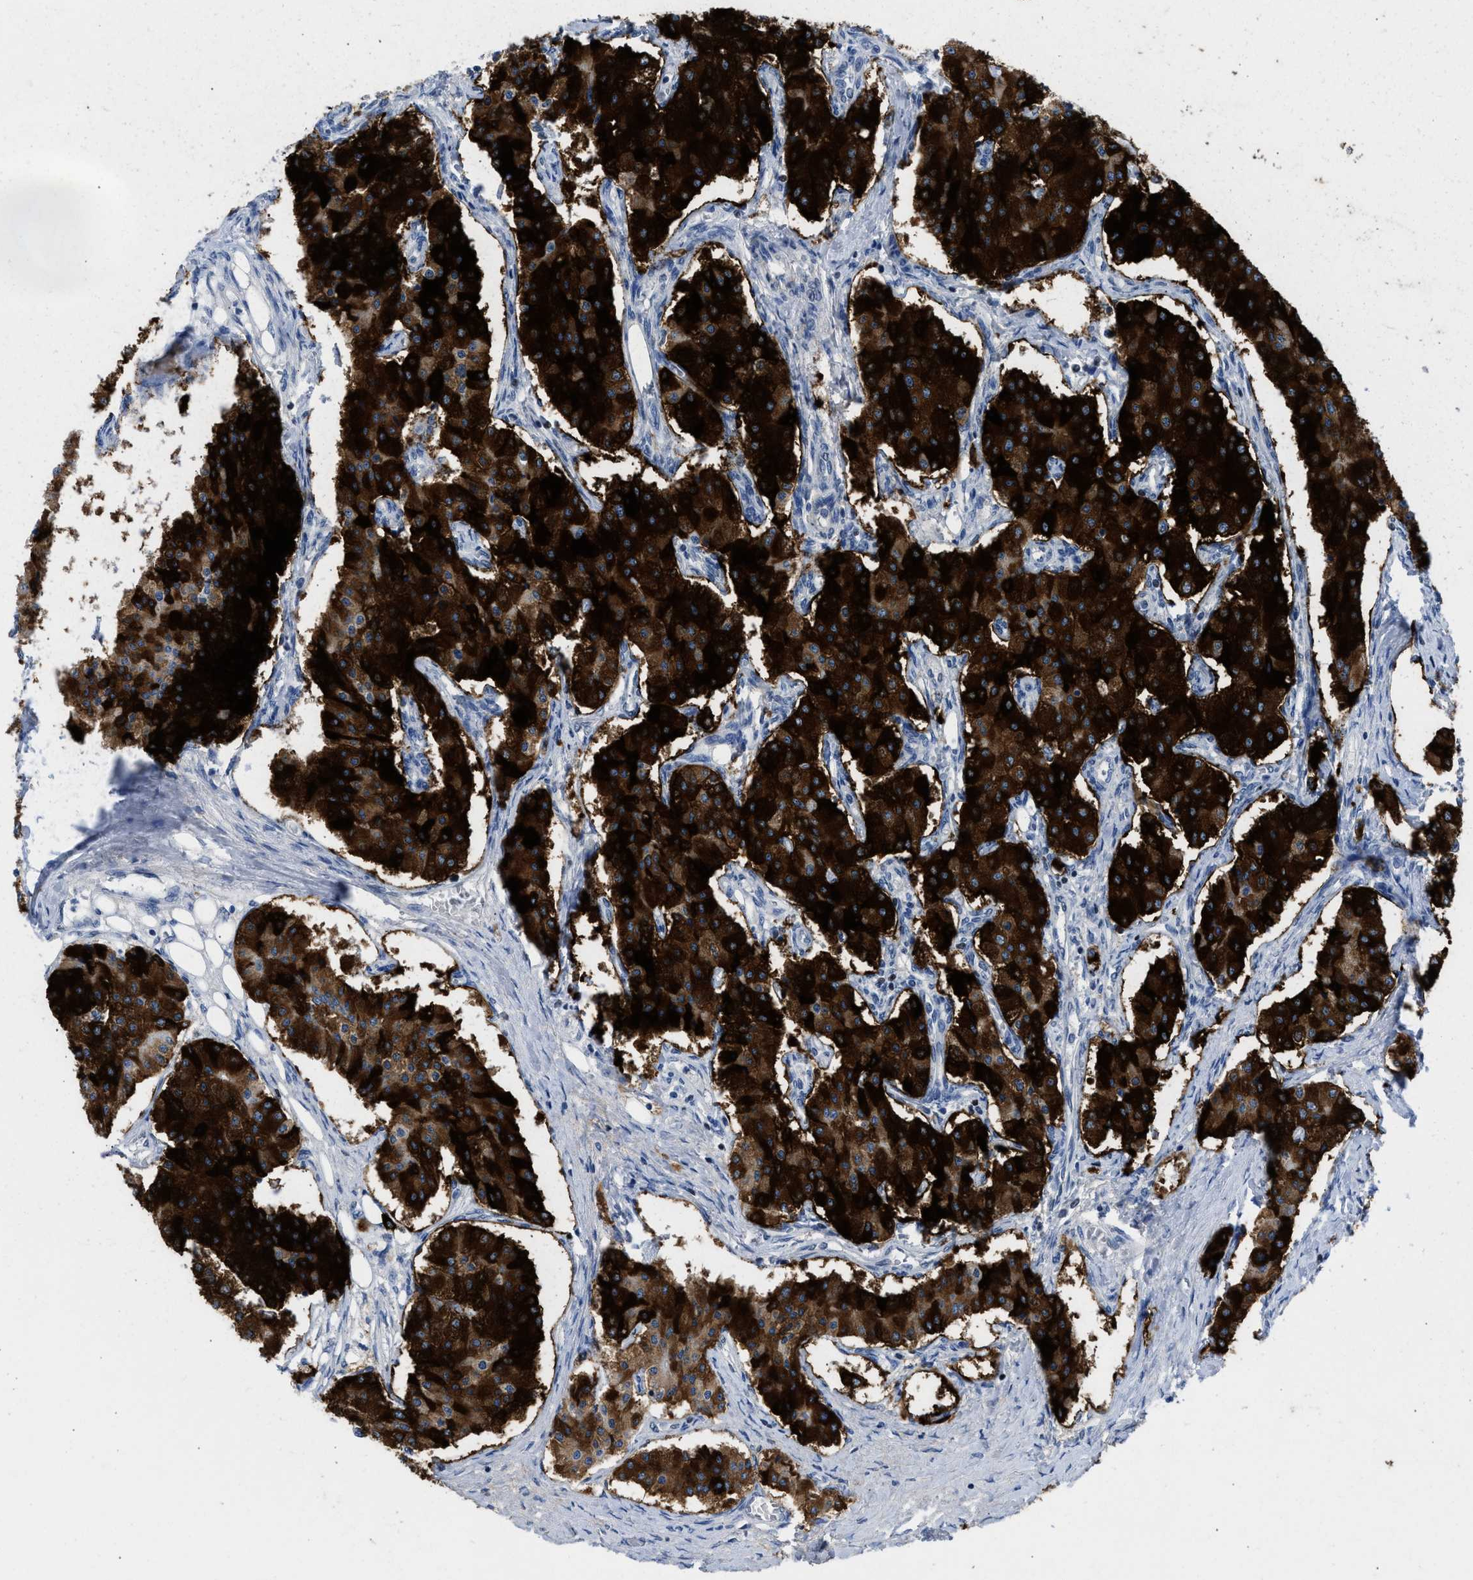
{"staining": {"intensity": "strong", "quantity": ">75%", "location": "cytoplasmic/membranous"}, "tissue": "carcinoid", "cell_type": "Tumor cells", "image_type": "cancer", "snomed": [{"axis": "morphology", "description": "Carcinoid, malignant, NOS"}, {"axis": "topography", "description": "Colon"}], "caption": "Brown immunohistochemical staining in human malignant carcinoid exhibits strong cytoplasmic/membranous positivity in approximately >75% of tumor cells.", "gene": "LEF1", "patient": {"sex": "female", "age": 52}}